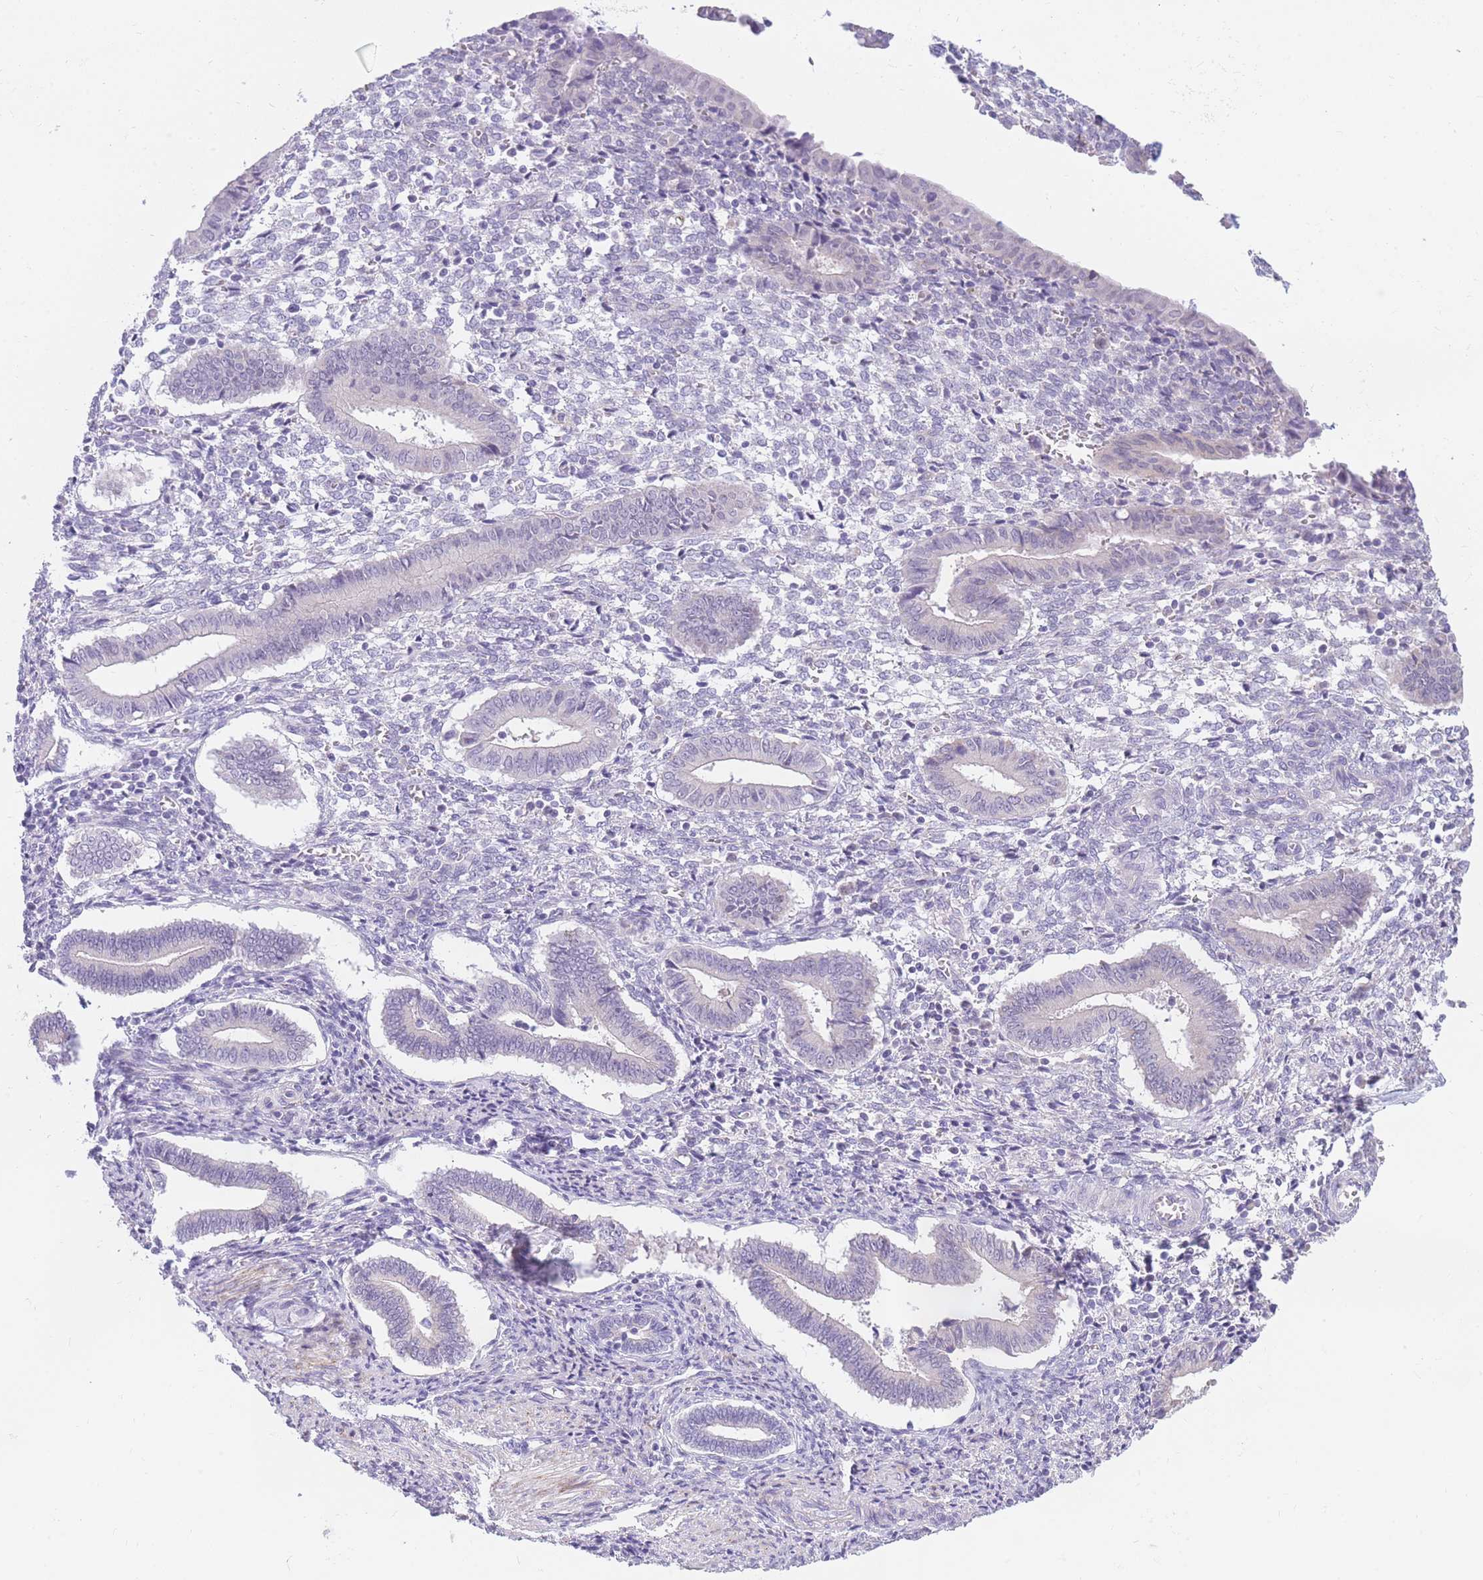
{"staining": {"intensity": "negative", "quantity": "none", "location": "none"}, "tissue": "endometrium", "cell_type": "Cells in endometrial stroma", "image_type": "normal", "snomed": [{"axis": "morphology", "description": "Normal tissue, NOS"}, {"axis": "topography", "description": "Other"}, {"axis": "topography", "description": "Endometrium"}], "caption": "Micrograph shows no protein staining in cells in endometrial stroma of benign endometrium. (DAB IHC visualized using brightfield microscopy, high magnification).", "gene": "DDX49", "patient": {"sex": "female", "age": 44}}